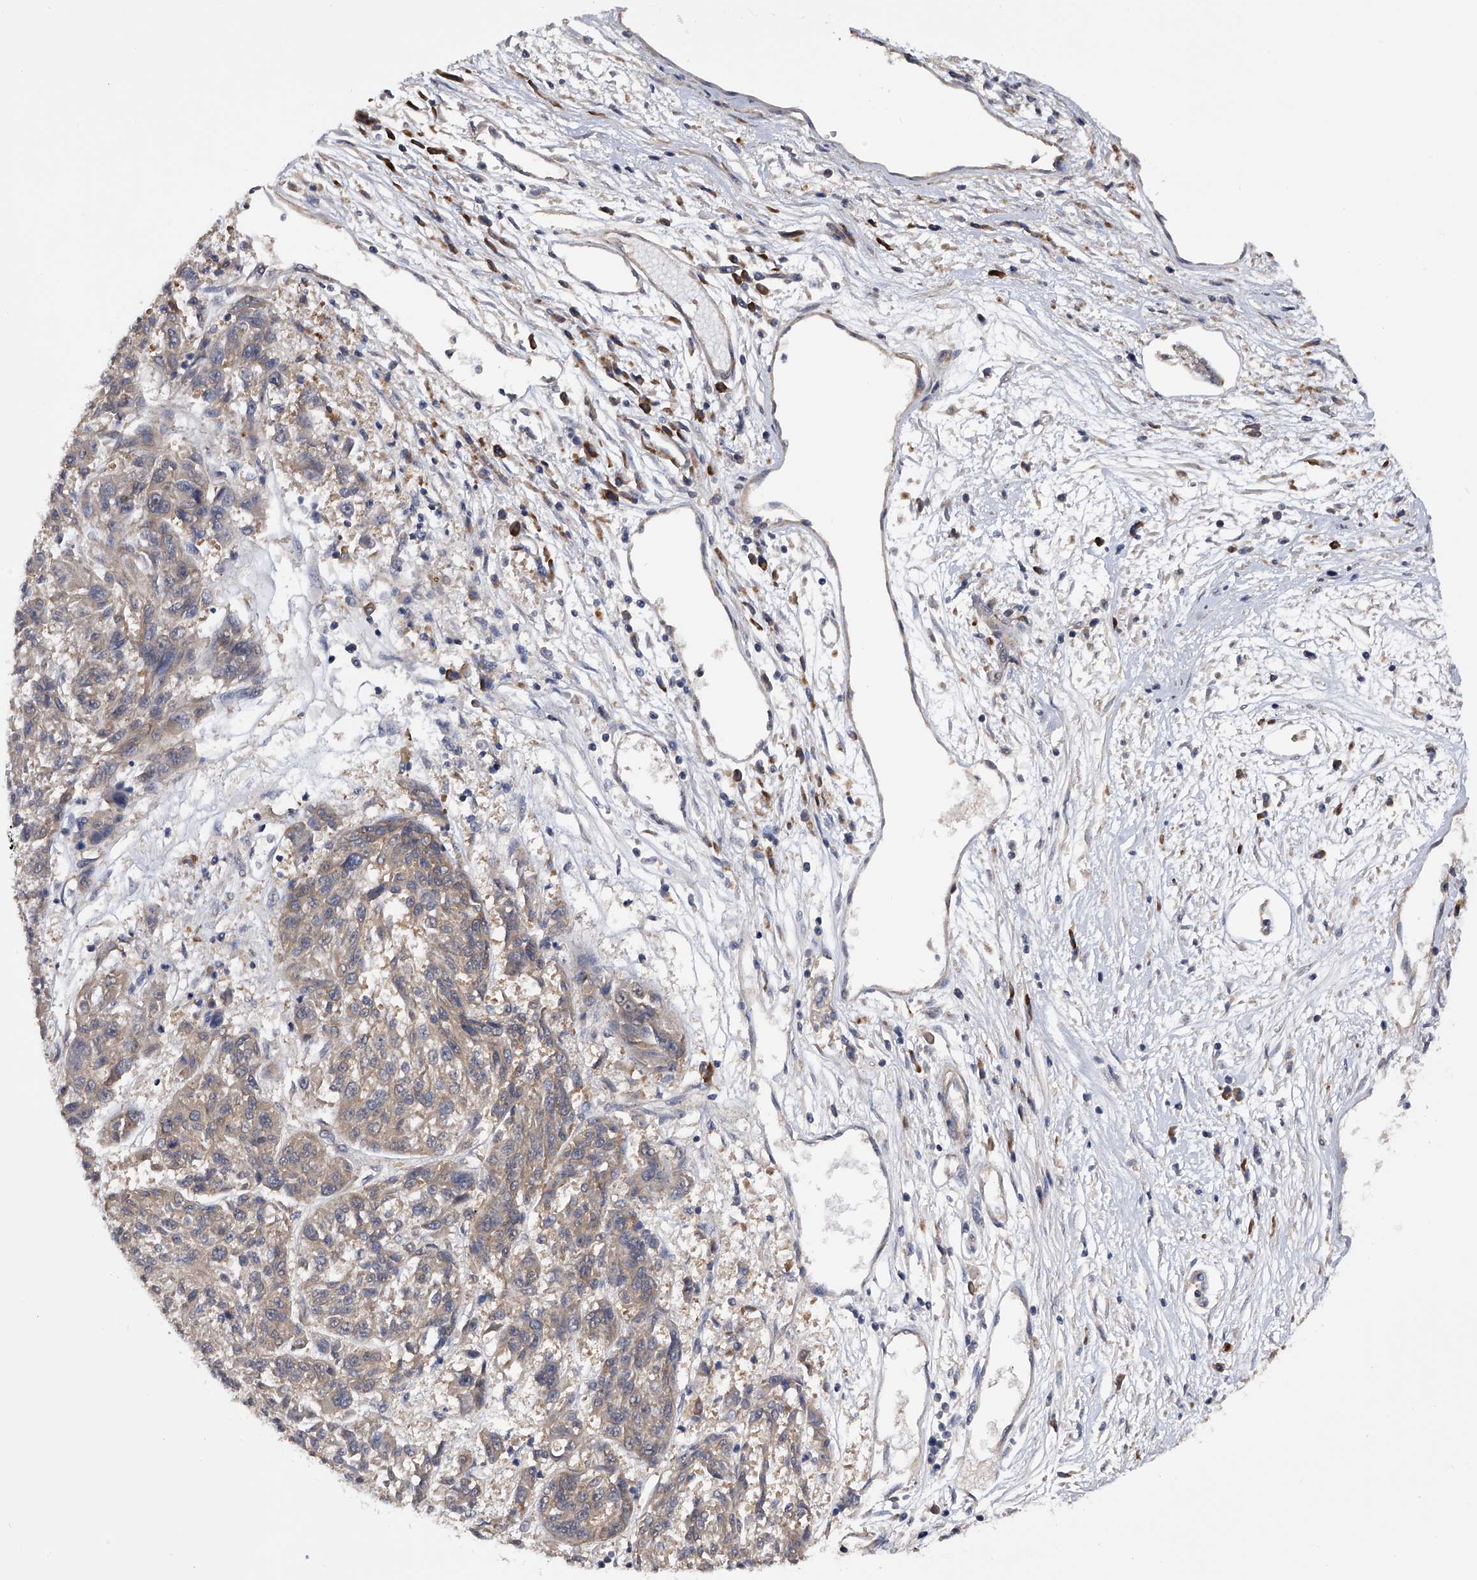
{"staining": {"intensity": "weak", "quantity": ">75%", "location": "cytoplasmic/membranous"}, "tissue": "melanoma", "cell_type": "Tumor cells", "image_type": "cancer", "snomed": [{"axis": "morphology", "description": "Malignant melanoma, NOS"}, {"axis": "topography", "description": "Skin"}], "caption": "Melanoma stained with DAB (3,3'-diaminobenzidine) immunohistochemistry (IHC) demonstrates low levels of weak cytoplasmic/membranous staining in about >75% of tumor cells.", "gene": "CFAP298", "patient": {"sex": "male", "age": 53}}